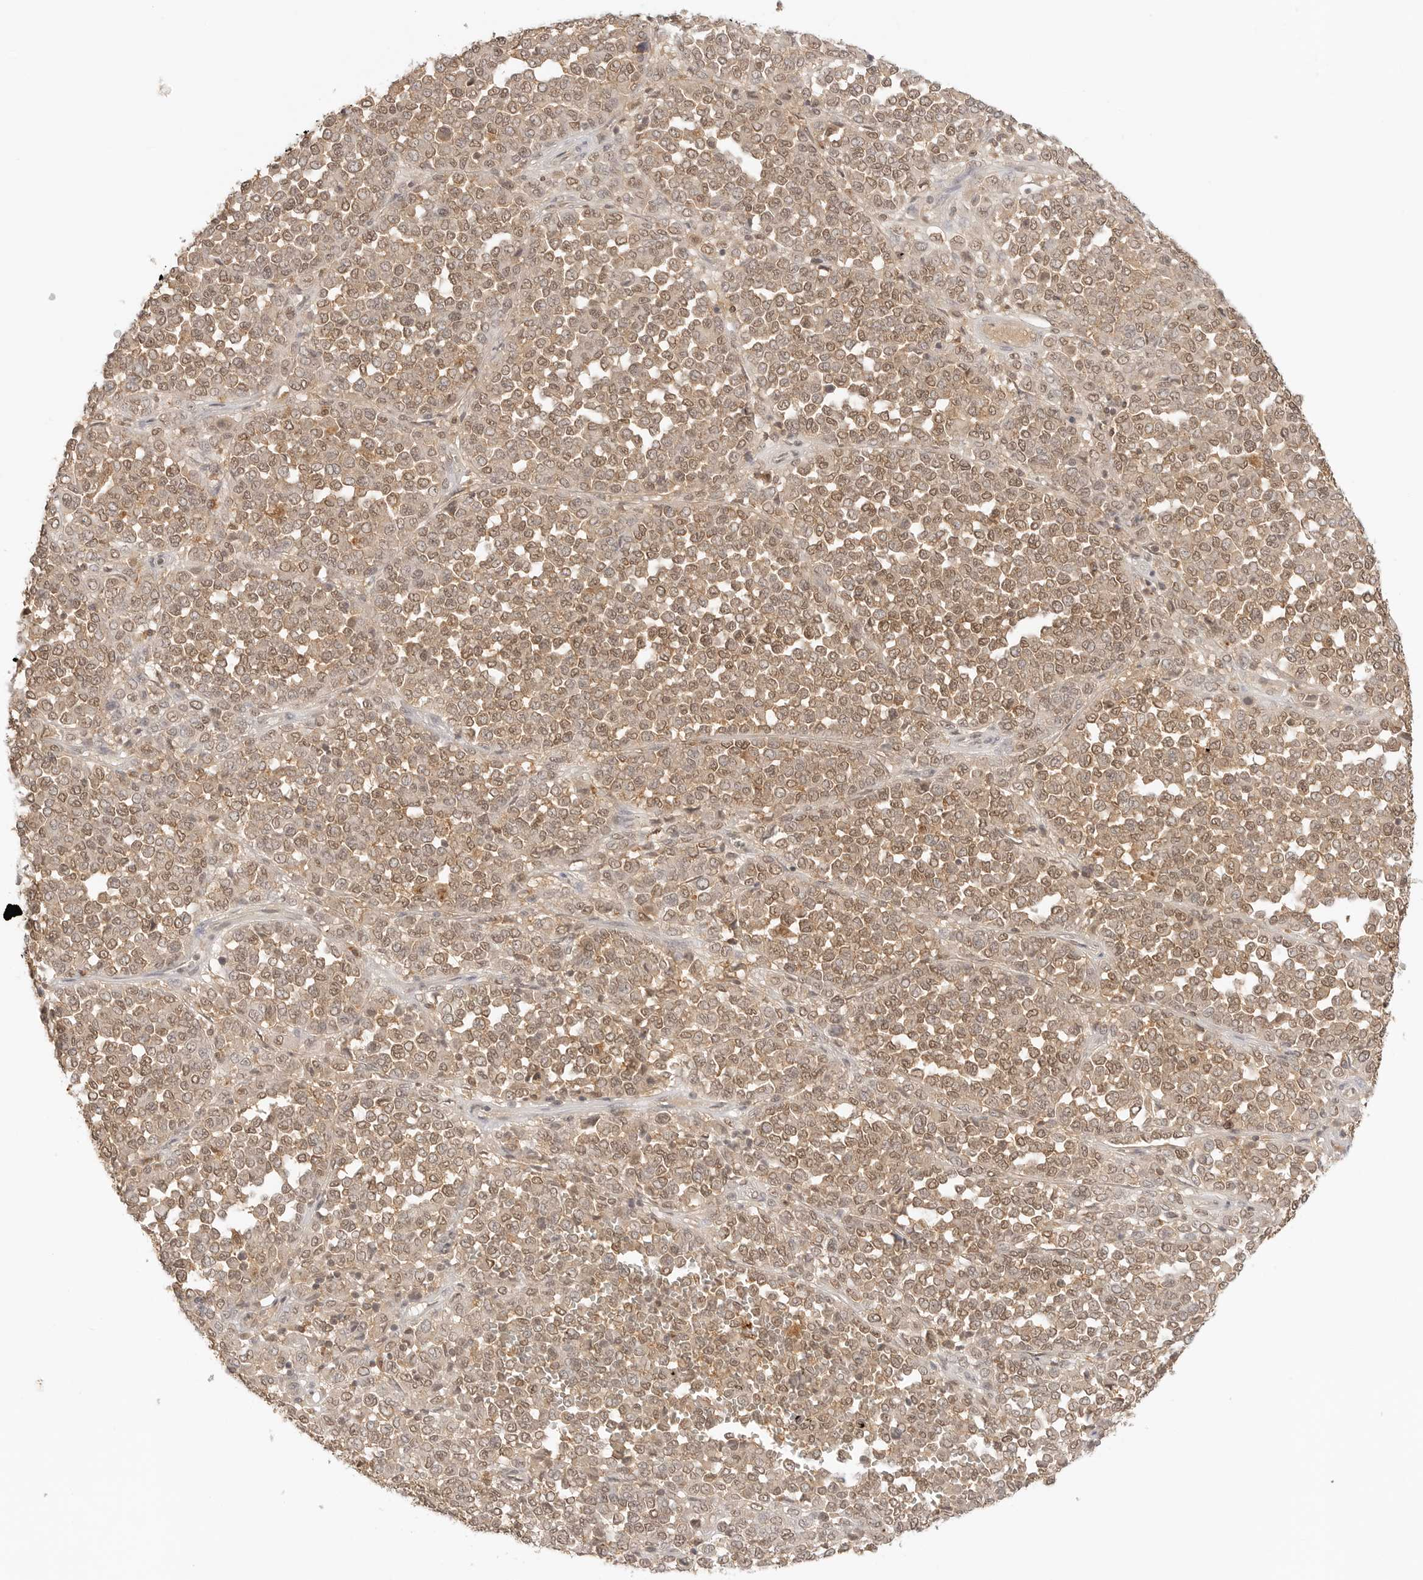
{"staining": {"intensity": "moderate", "quantity": ">75%", "location": "cytoplasmic/membranous,nuclear"}, "tissue": "melanoma", "cell_type": "Tumor cells", "image_type": "cancer", "snomed": [{"axis": "morphology", "description": "Malignant melanoma, Metastatic site"}, {"axis": "topography", "description": "Pancreas"}], "caption": "Melanoma tissue demonstrates moderate cytoplasmic/membranous and nuclear positivity in approximately >75% of tumor cells The staining was performed using DAB, with brown indicating positive protein expression. Nuclei are stained blue with hematoxylin.", "gene": "EPHA1", "patient": {"sex": "female", "age": 30}}